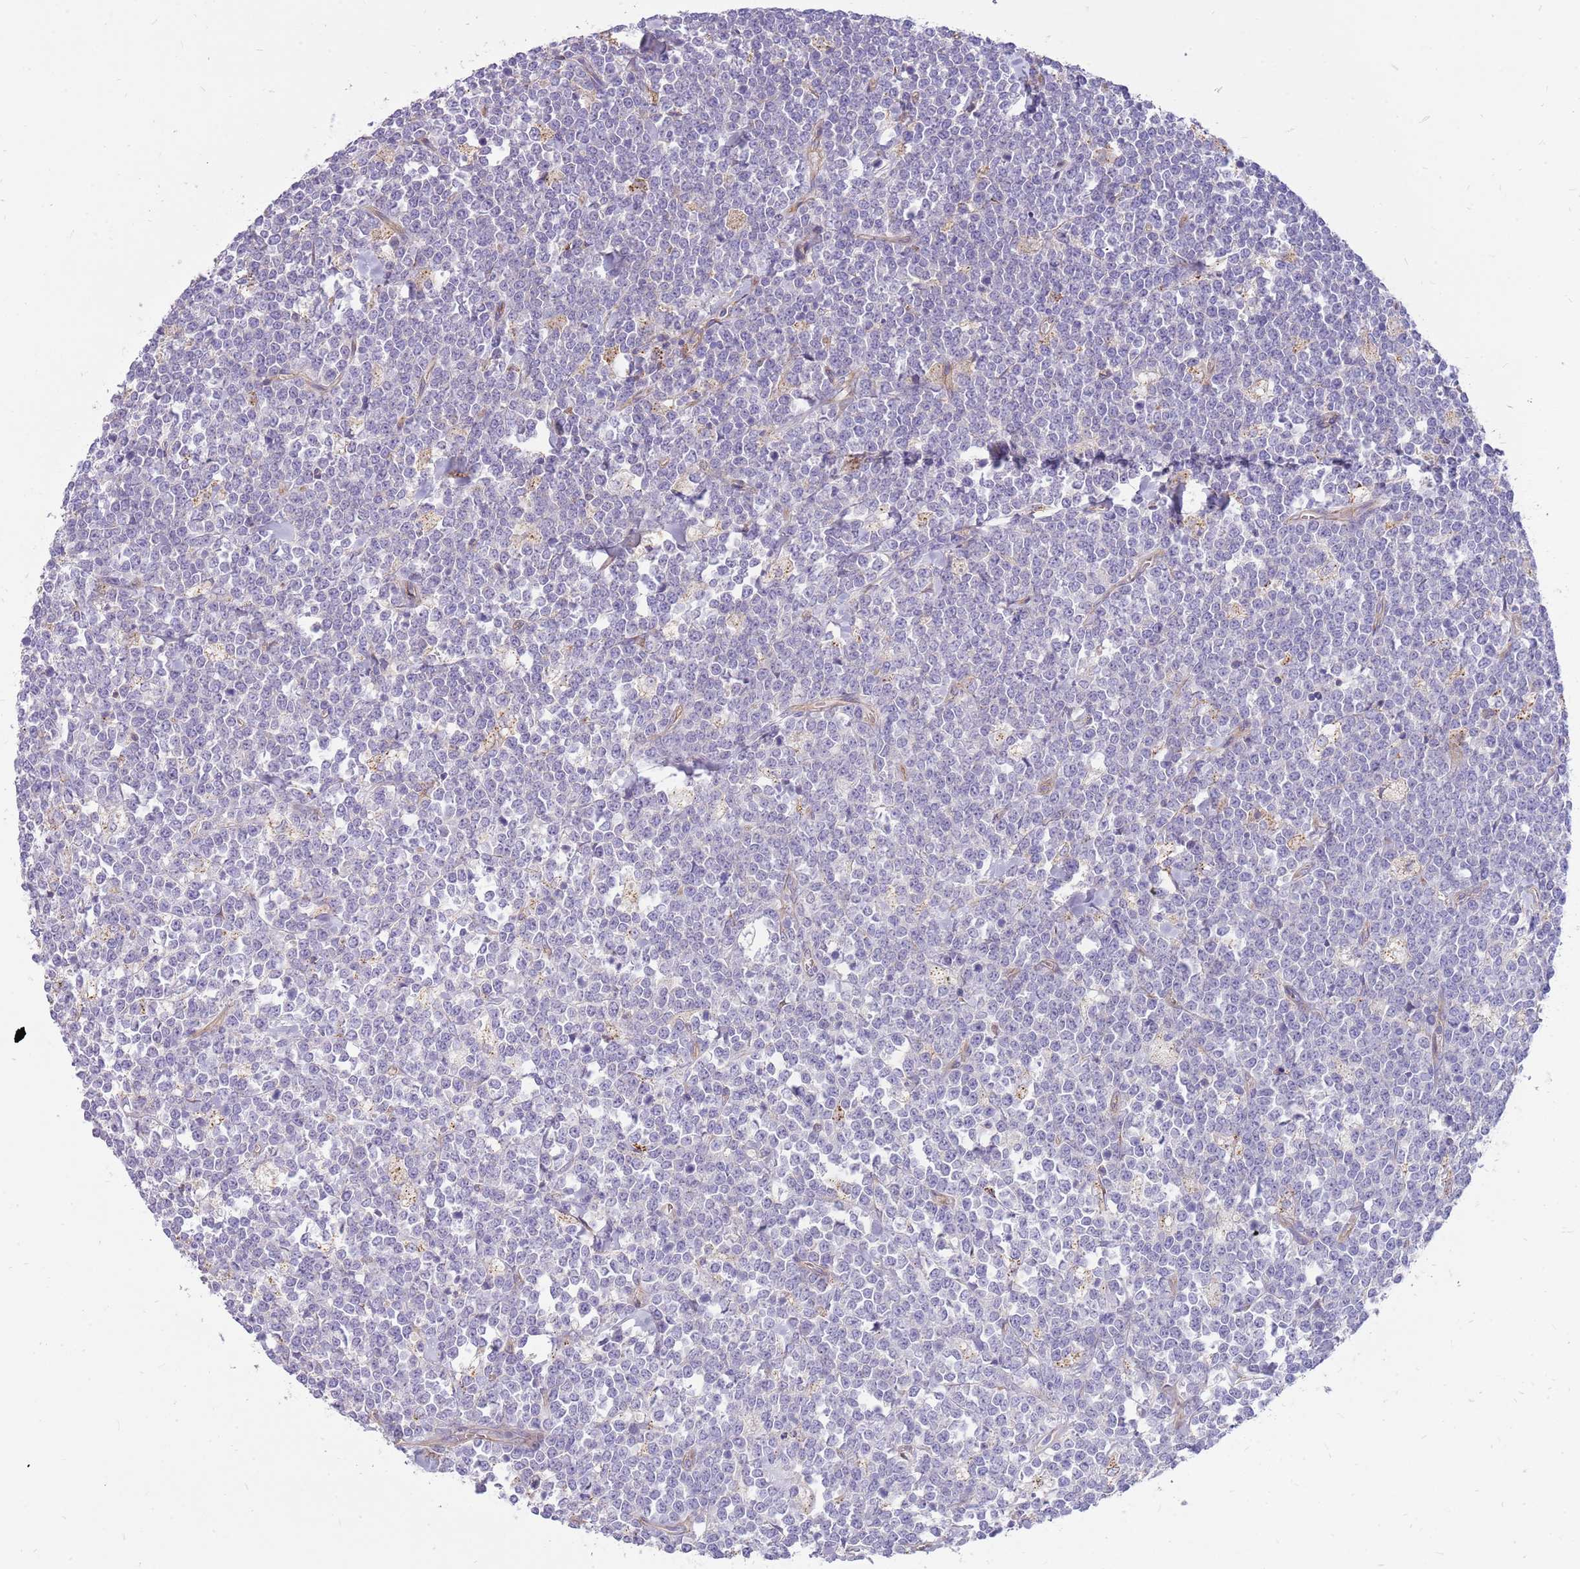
{"staining": {"intensity": "negative", "quantity": "none", "location": "none"}, "tissue": "lymphoma", "cell_type": "Tumor cells", "image_type": "cancer", "snomed": [{"axis": "morphology", "description": "Malignant lymphoma, non-Hodgkin's type, High grade"}, {"axis": "topography", "description": "Small intestine"}], "caption": "Immunohistochemistry (IHC) of malignant lymphoma, non-Hodgkin's type (high-grade) demonstrates no staining in tumor cells.", "gene": "NTN4", "patient": {"sex": "male", "age": 8}}